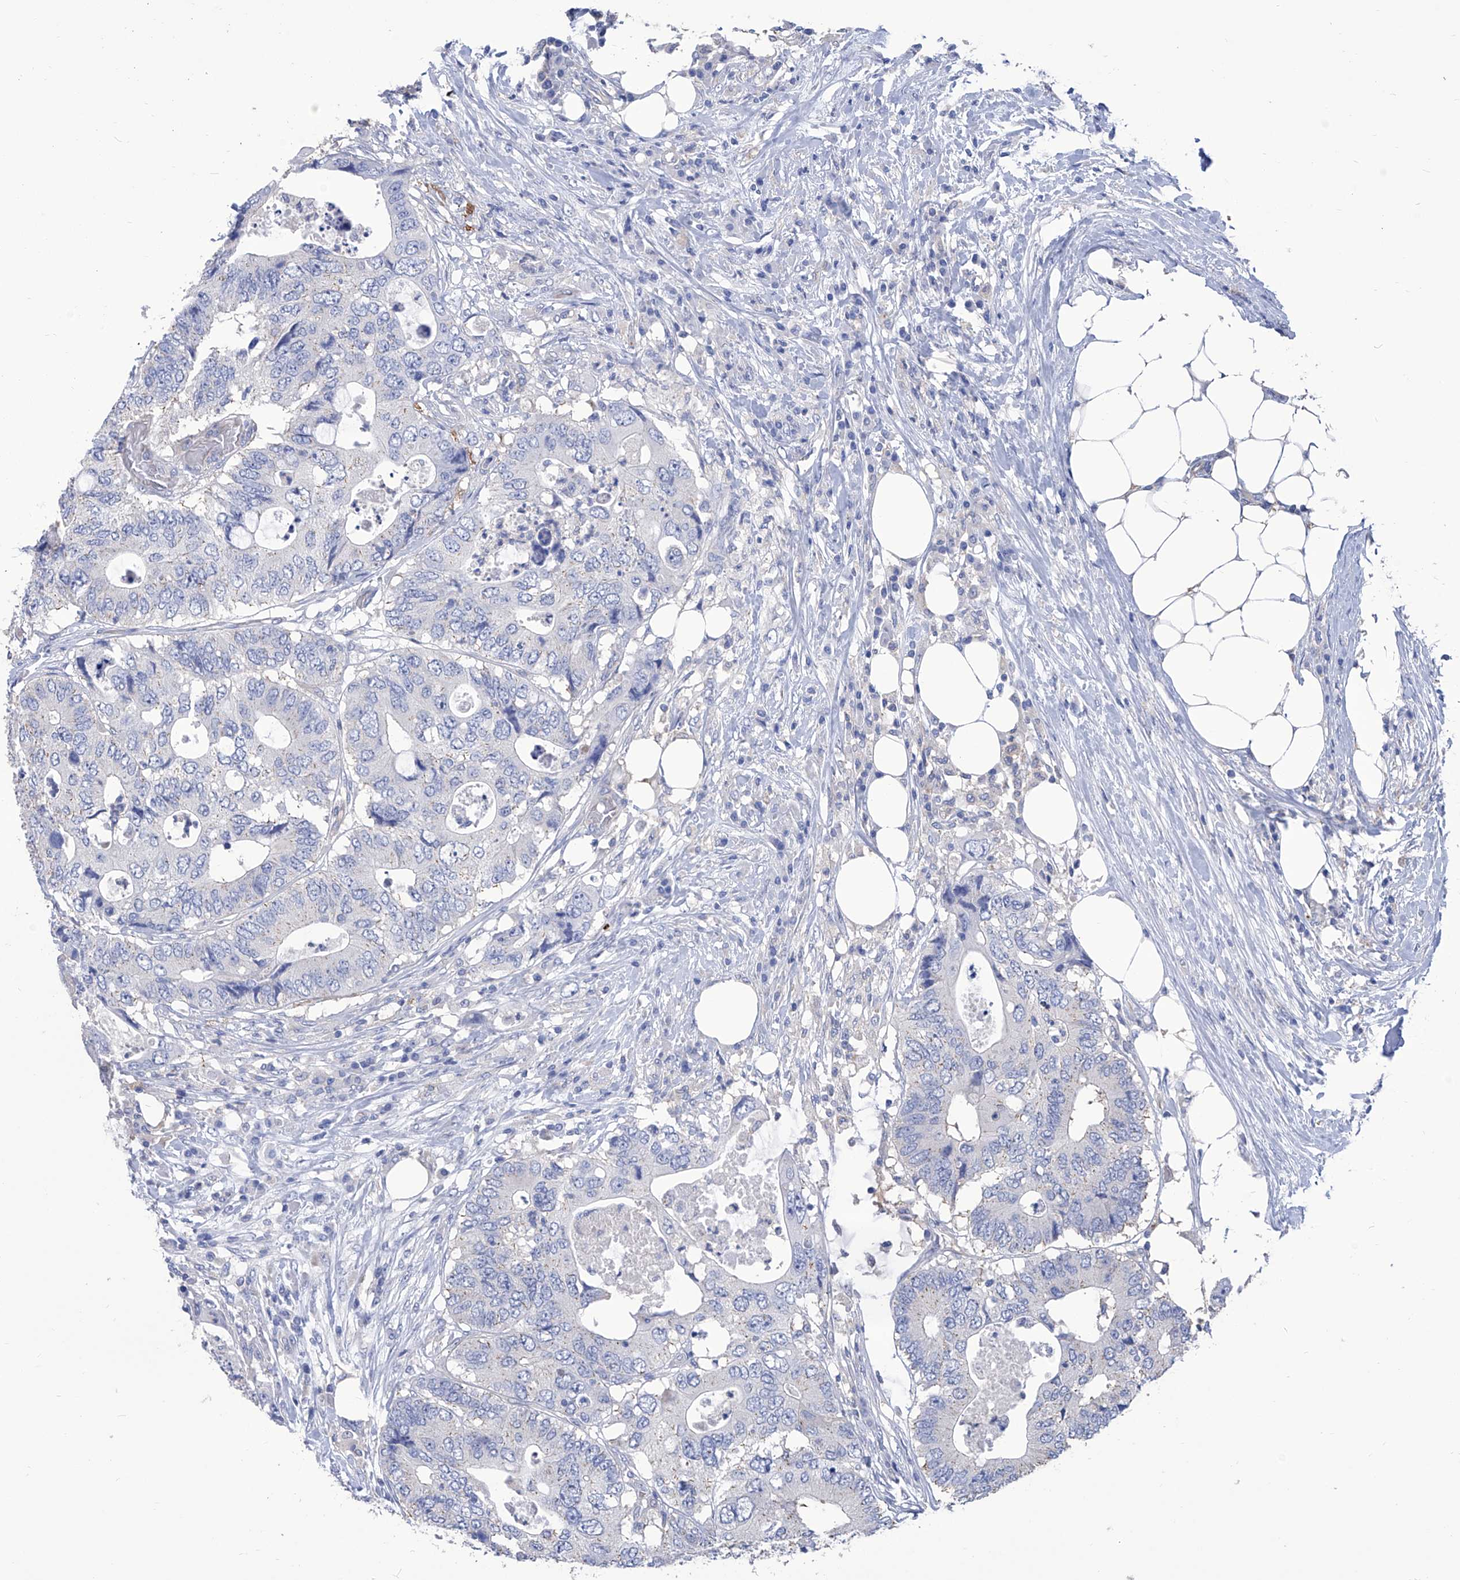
{"staining": {"intensity": "negative", "quantity": "none", "location": "none"}, "tissue": "colorectal cancer", "cell_type": "Tumor cells", "image_type": "cancer", "snomed": [{"axis": "morphology", "description": "Adenocarcinoma, NOS"}, {"axis": "topography", "description": "Colon"}], "caption": "Tumor cells are negative for brown protein staining in colorectal cancer (adenocarcinoma).", "gene": "SMS", "patient": {"sex": "male", "age": 71}}